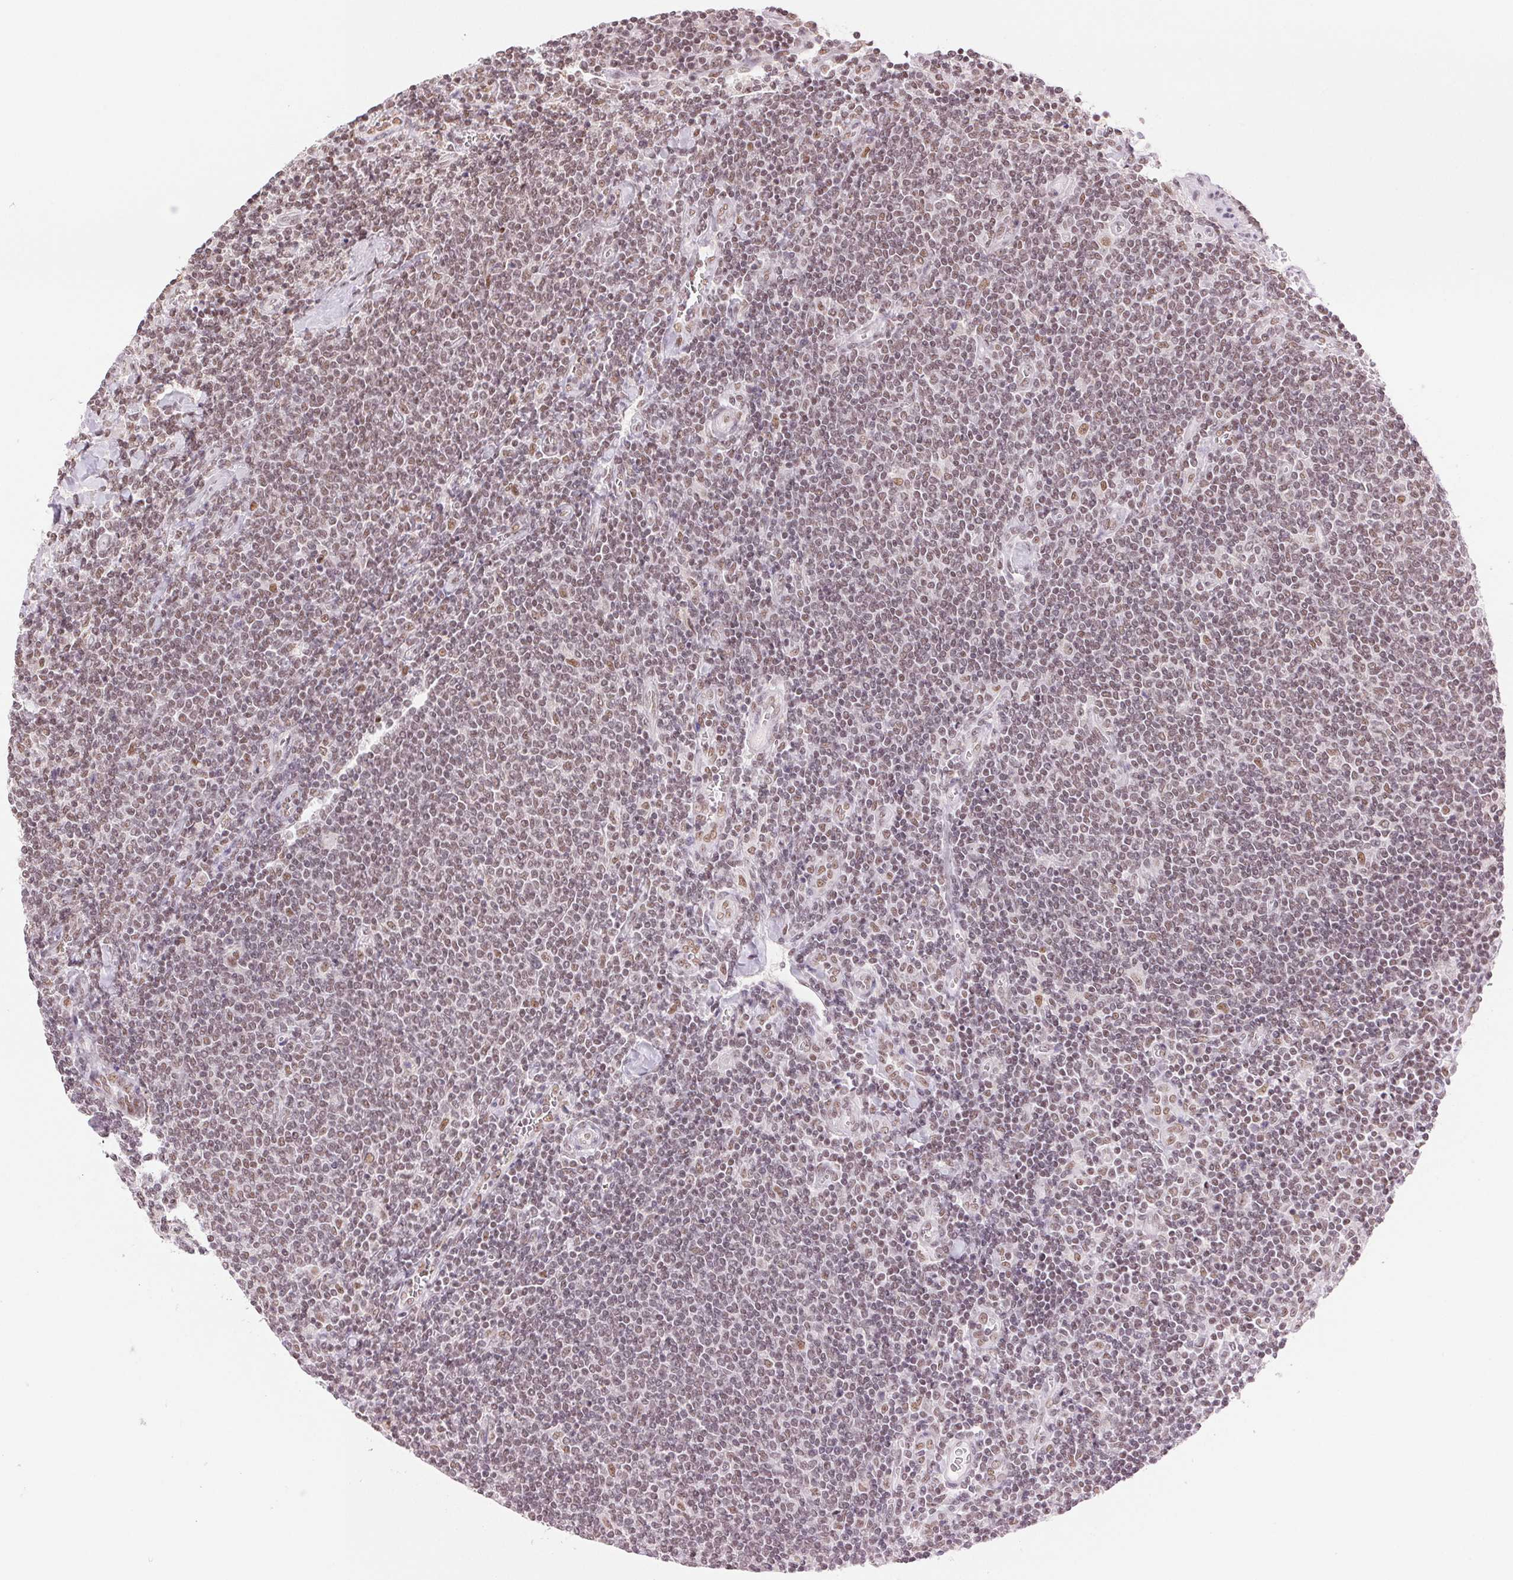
{"staining": {"intensity": "moderate", "quantity": ">75%", "location": "nuclear"}, "tissue": "lymphoma", "cell_type": "Tumor cells", "image_type": "cancer", "snomed": [{"axis": "morphology", "description": "Malignant lymphoma, non-Hodgkin's type, Low grade"}, {"axis": "topography", "description": "Lymph node"}], "caption": "Protein staining reveals moderate nuclear expression in about >75% of tumor cells in lymphoma.", "gene": "RPRD1B", "patient": {"sex": "male", "age": 52}}